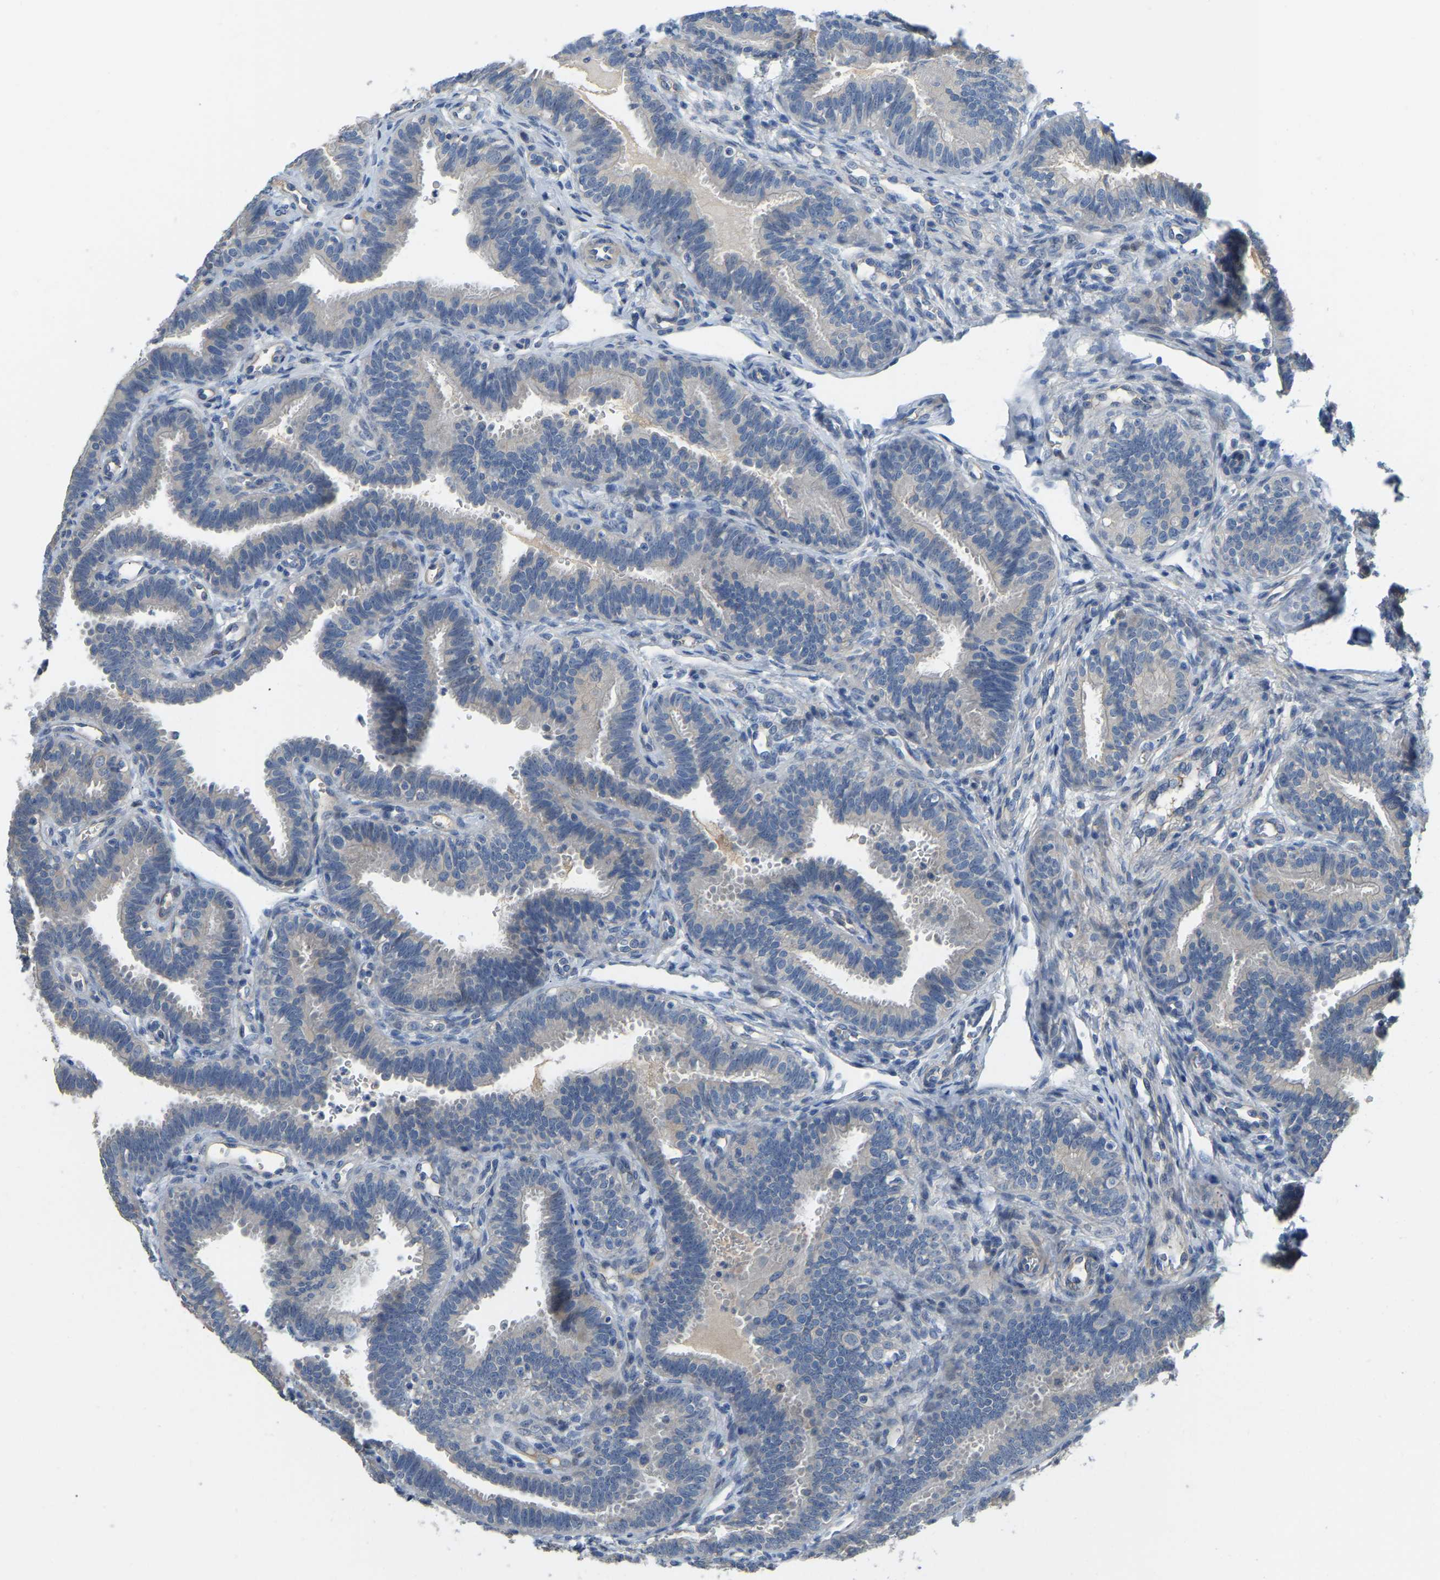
{"staining": {"intensity": "negative", "quantity": "none", "location": "none"}, "tissue": "fallopian tube", "cell_type": "Glandular cells", "image_type": "normal", "snomed": [{"axis": "morphology", "description": "Normal tissue, NOS"}, {"axis": "topography", "description": "Fallopian tube"}, {"axis": "topography", "description": "Placenta"}], "caption": "This micrograph is of benign fallopian tube stained with IHC to label a protein in brown with the nuclei are counter-stained blue. There is no staining in glandular cells.", "gene": "HIGD2B", "patient": {"sex": "female", "age": 34}}